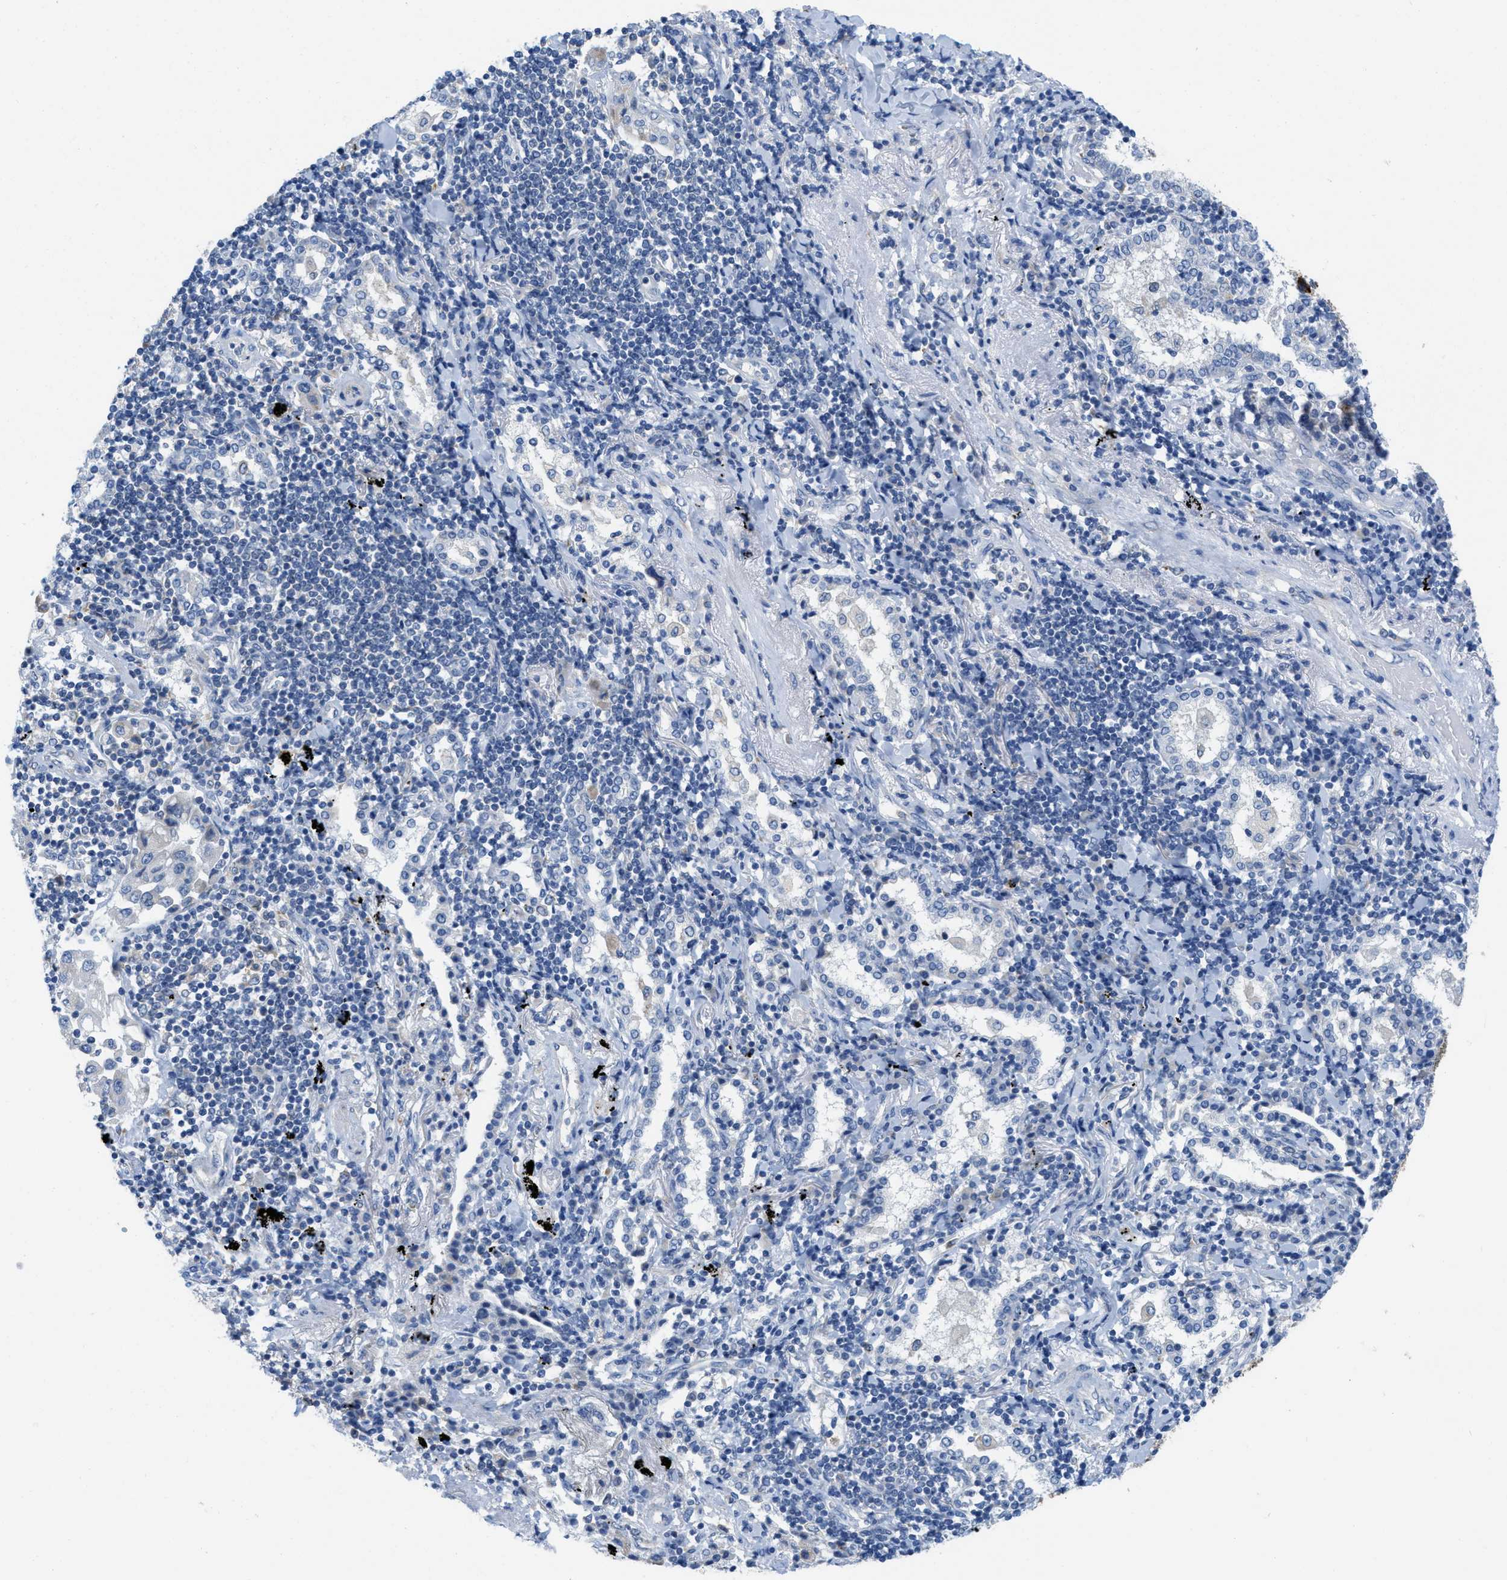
{"staining": {"intensity": "negative", "quantity": "none", "location": "none"}, "tissue": "lung cancer", "cell_type": "Tumor cells", "image_type": "cancer", "snomed": [{"axis": "morphology", "description": "Adenocarcinoma, NOS"}, {"axis": "topography", "description": "Lung"}], "caption": "DAB (3,3'-diaminobenzidine) immunohistochemical staining of lung adenocarcinoma shows no significant staining in tumor cells.", "gene": "PTDSS1", "patient": {"sex": "female", "age": 65}}